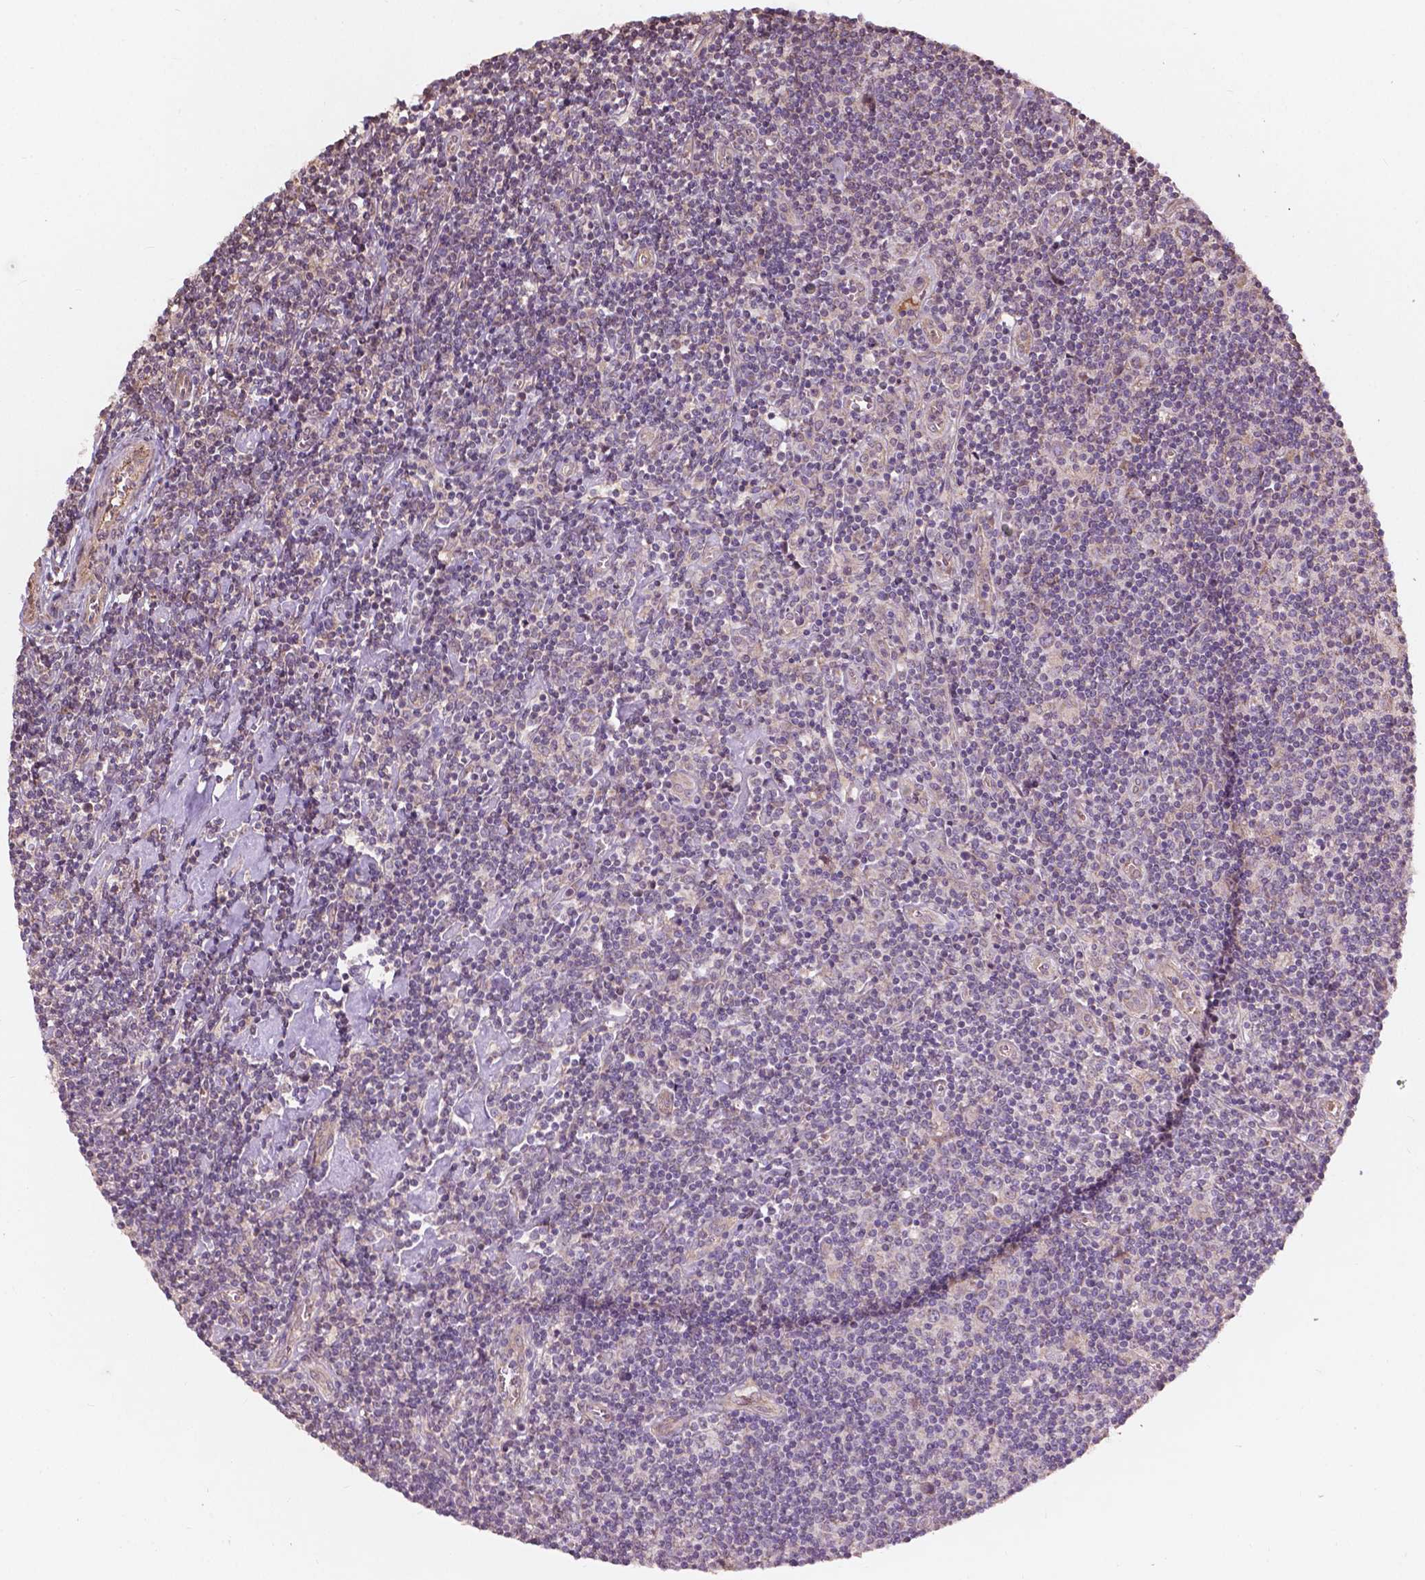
{"staining": {"intensity": "negative", "quantity": "none", "location": "none"}, "tissue": "lymphoma", "cell_type": "Tumor cells", "image_type": "cancer", "snomed": [{"axis": "morphology", "description": "Hodgkin's disease, NOS"}, {"axis": "topography", "description": "Lymph node"}], "caption": "An immunohistochemistry histopathology image of Hodgkin's disease is shown. There is no staining in tumor cells of Hodgkin's disease.", "gene": "CDC42BPA", "patient": {"sex": "male", "age": 40}}